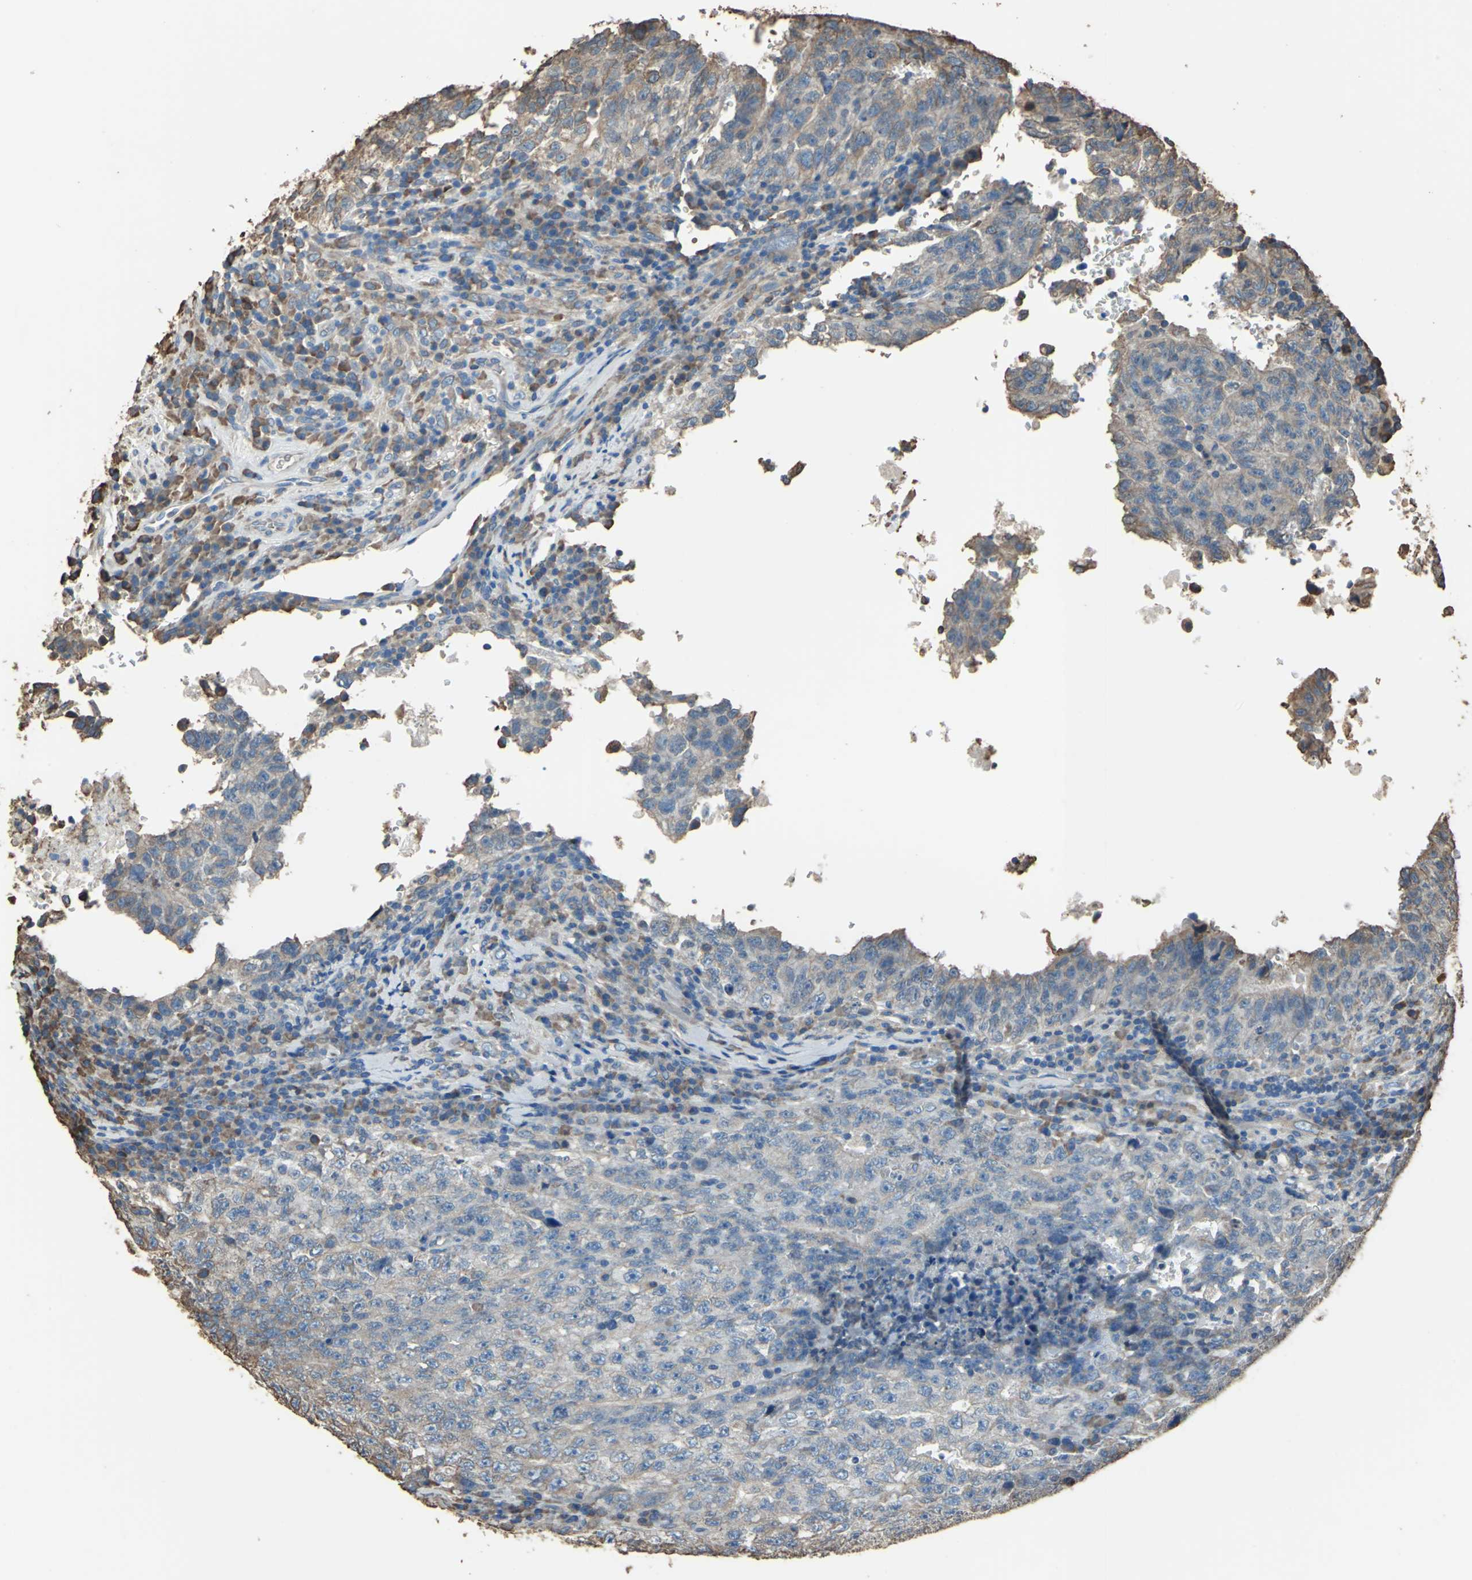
{"staining": {"intensity": "moderate", "quantity": "25%-75%", "location": "cytoplasmic/membranous"}, "tissue": "testis cancer", "cell_type": "Tumor cells", "image_type": "cancer", "snomed": [{"axis": "morphology", "description": "Necrosis, NOS"}, {"axis": "morphology", "description": "Carcinoma, Embryonal, NOS"}, {"axis": "topography", "description": "Testis"}], "caption": "IHC image of neoplastic tissue: human testis embryonal carcinoma stained using immunohistochemistry (IHC) exhibits medium levels of moderate protein expression localized specifically in the cytoplasmic/membranous of tumor cells, appearing as a cytoplasmic/membranous brown color.", "gene": "GPANK1", "patient": {"sex": "male", "age": 19}}